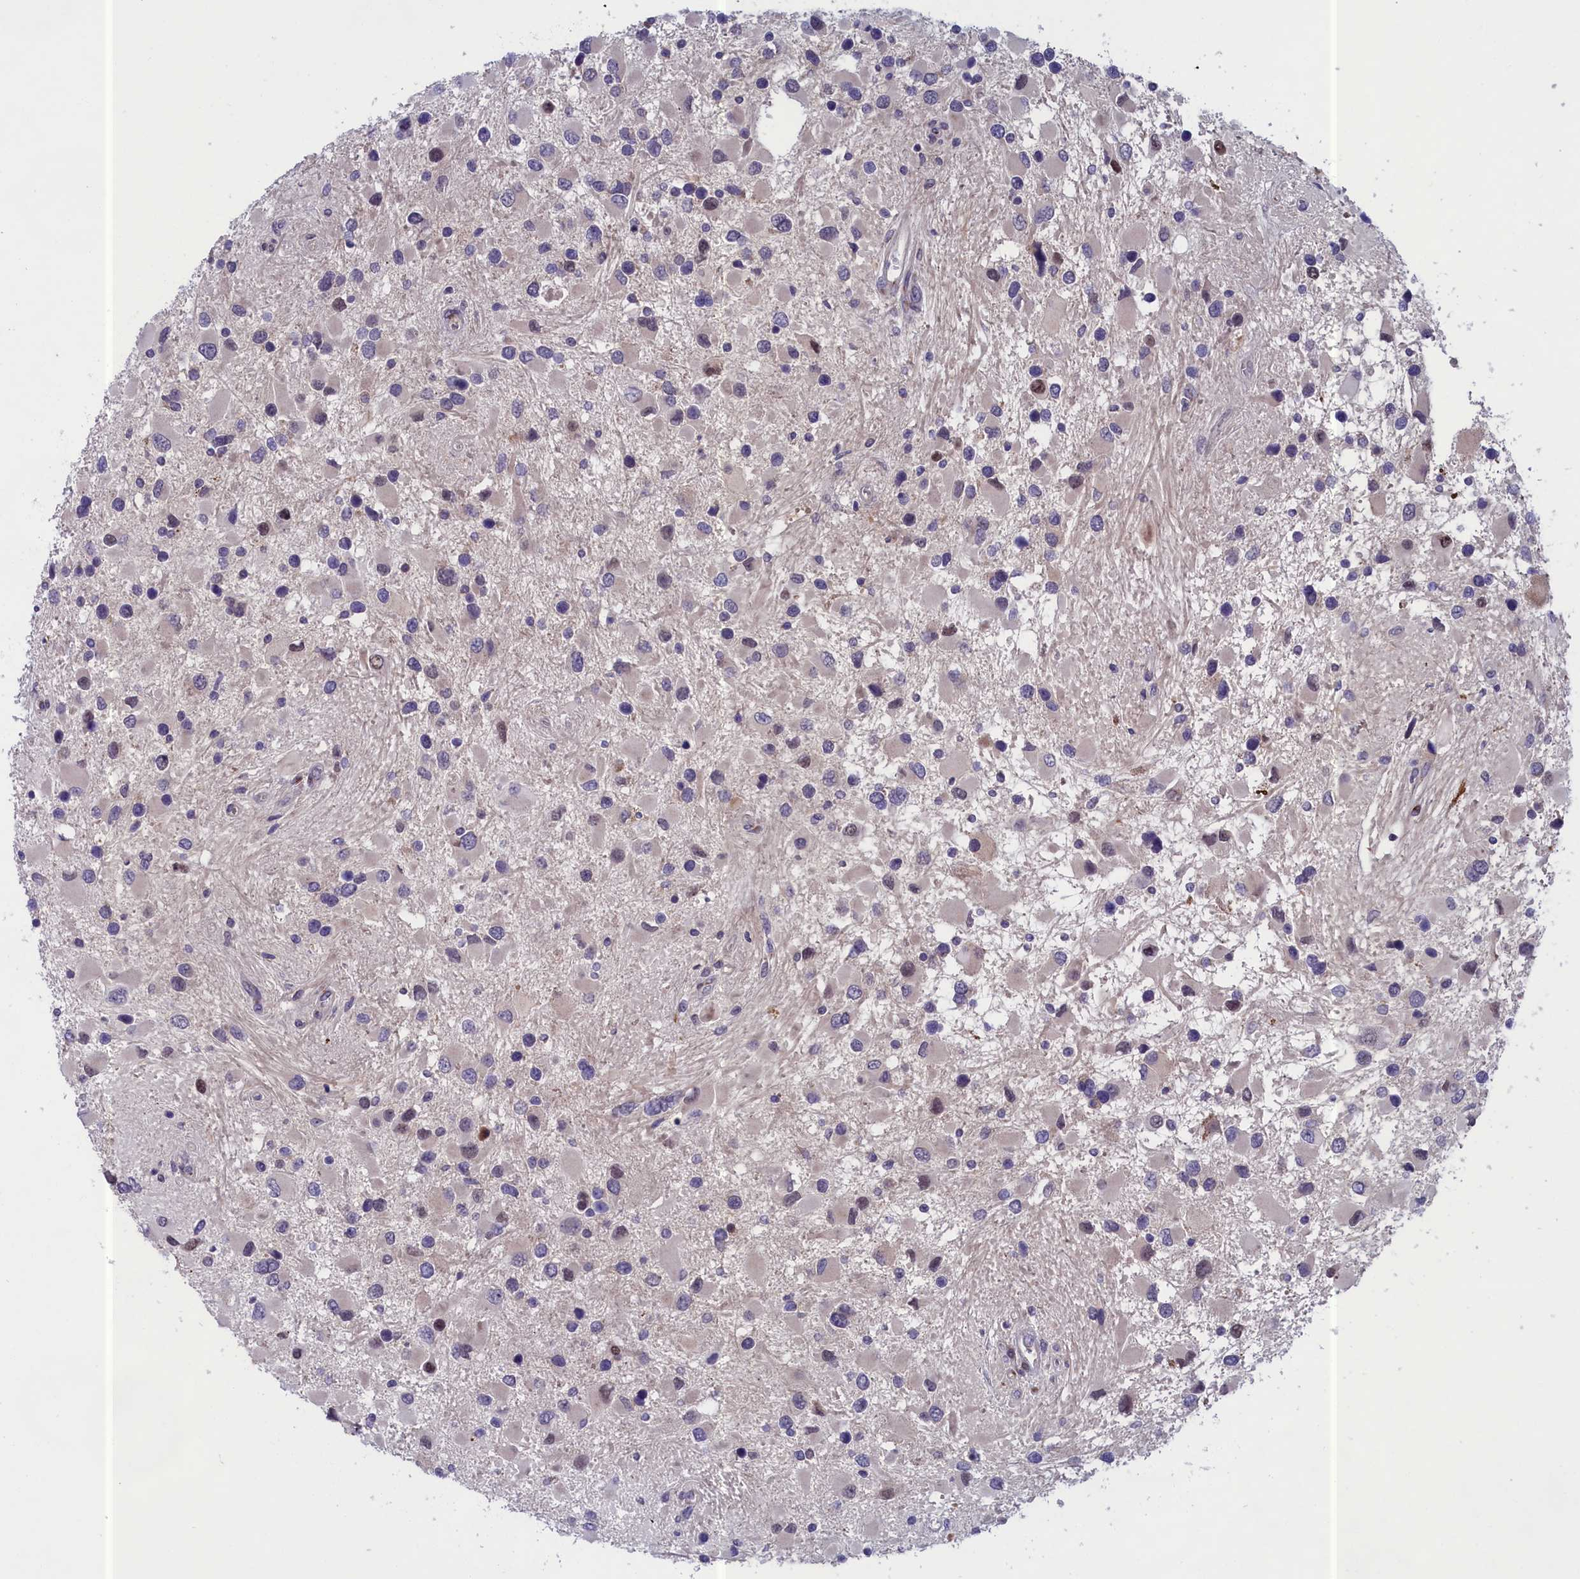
{"staining": {"intensity": "negative", "quantity": "none", "location": "none"}, "tissue": "glioma", "cell_type": "Tumor cells", "image_type": "cancer", "snomed": [{"axis": "morphology", "description": "Glioma, malignant, High grade"}, {"axis": "topography", "description": "Brain"}], "caption": "High power microscopy micrograph of an immunohistochemistry (IHC) histopathology image of malignant high-grade glioma, revealing no significant positivity in tumor cells.", "gene": "LIG1", "patient": {"sex": "male", "age": 53}}